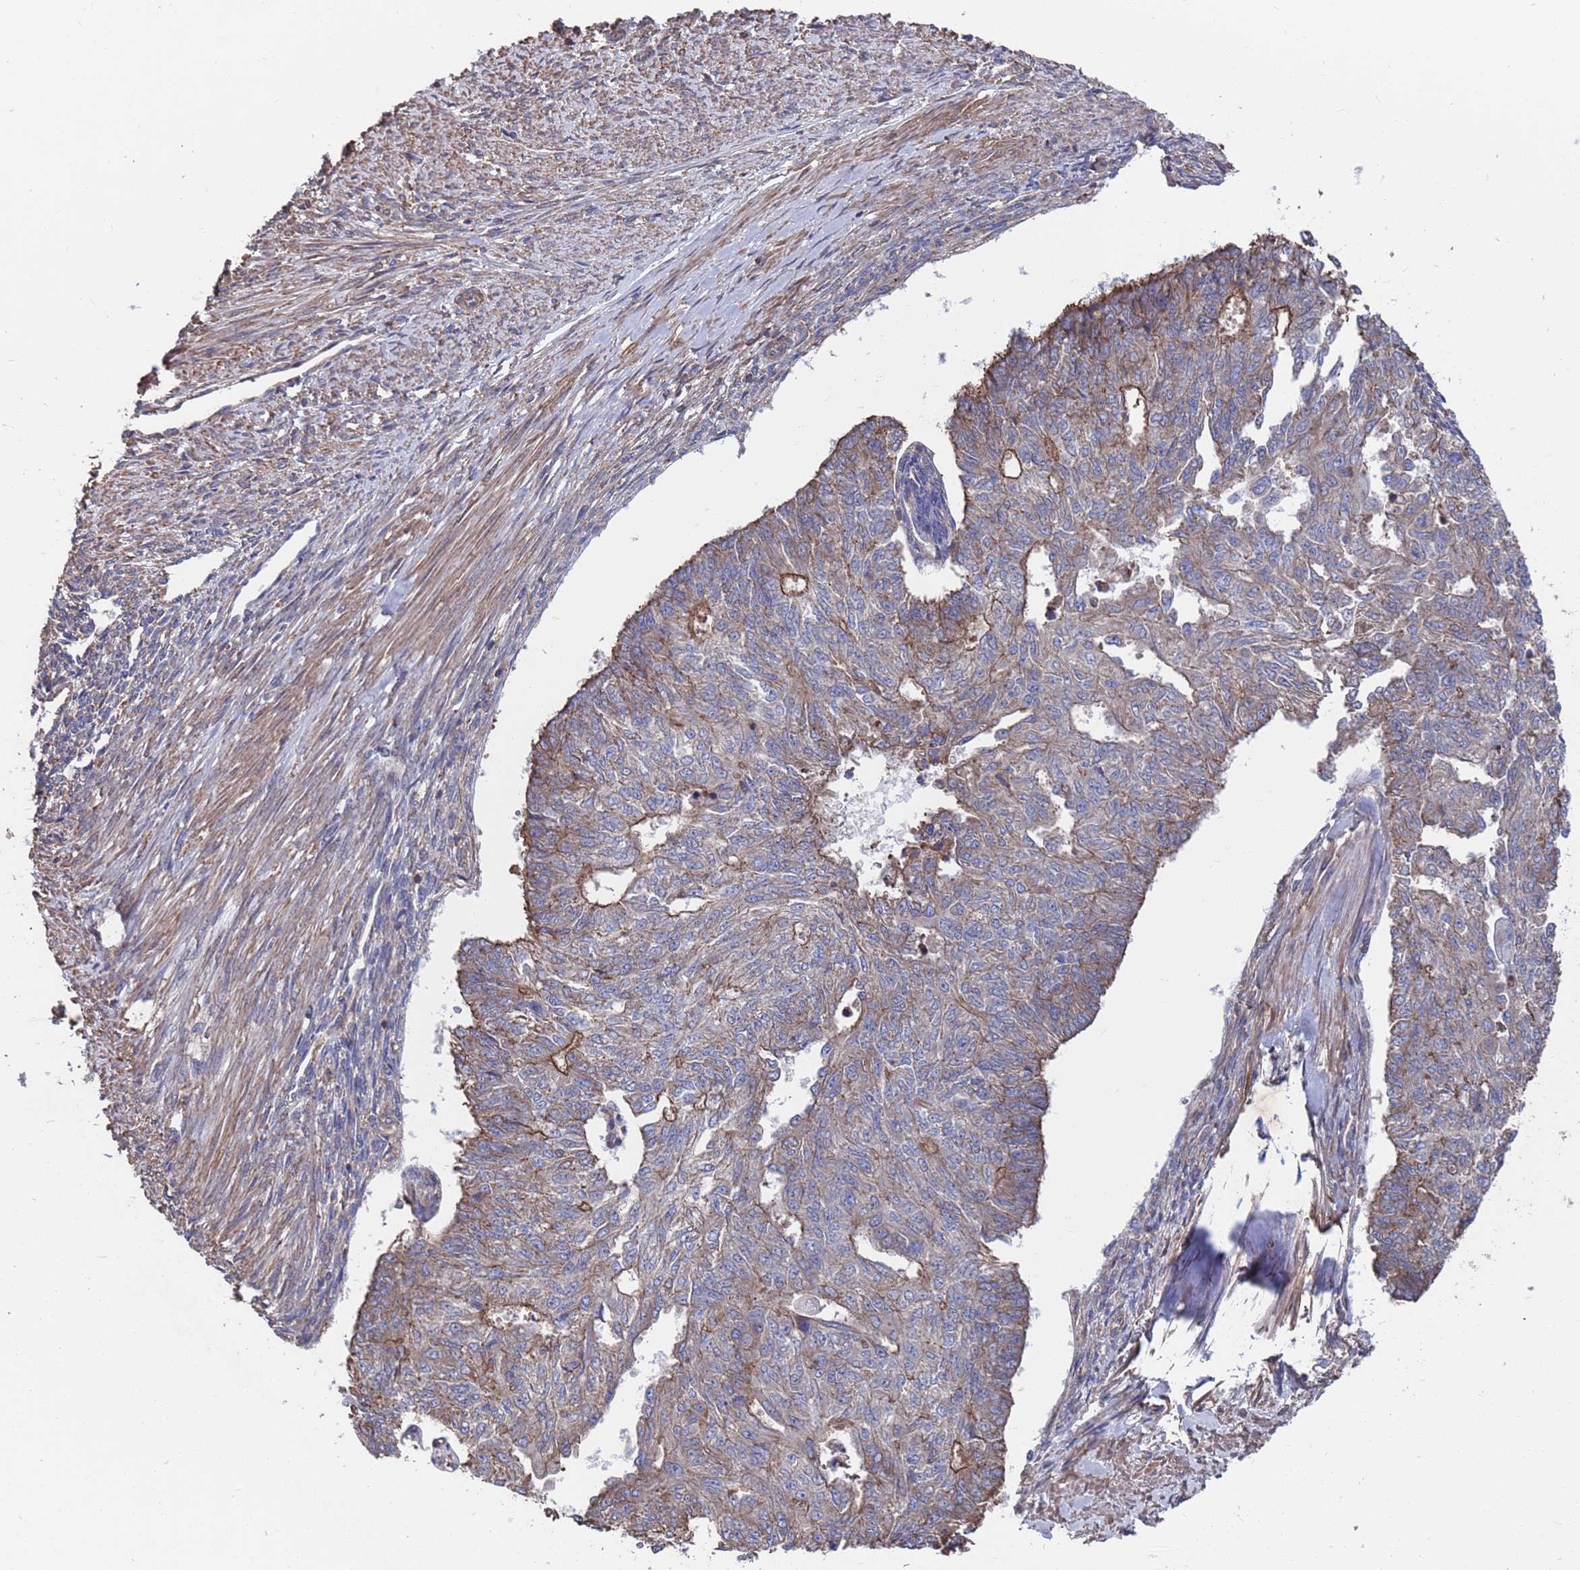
{"staining": {"intensity": "weak", "quantity": "25%-75%", "location": "cytoplasmic/membranous"}, "tissue": "endometrial cancer", "cell_type": "Tumor cells", "image_type": "cancer", "snomed": [{"axis": "morphology", "description": "Adenocarcinoma, NOS"}, {"axis": "topography", "description": "Endometrium"}], "caption": "Immunohistochemistry (DAB) staining of endometrial cancer (adenocarcinoma) demonstrates weak cytoplasmic/membranous protein staining in about 25%-75% of tumor cells.", "gene": "PYCR1", "patient": {"sex": "female", "age": 32}}